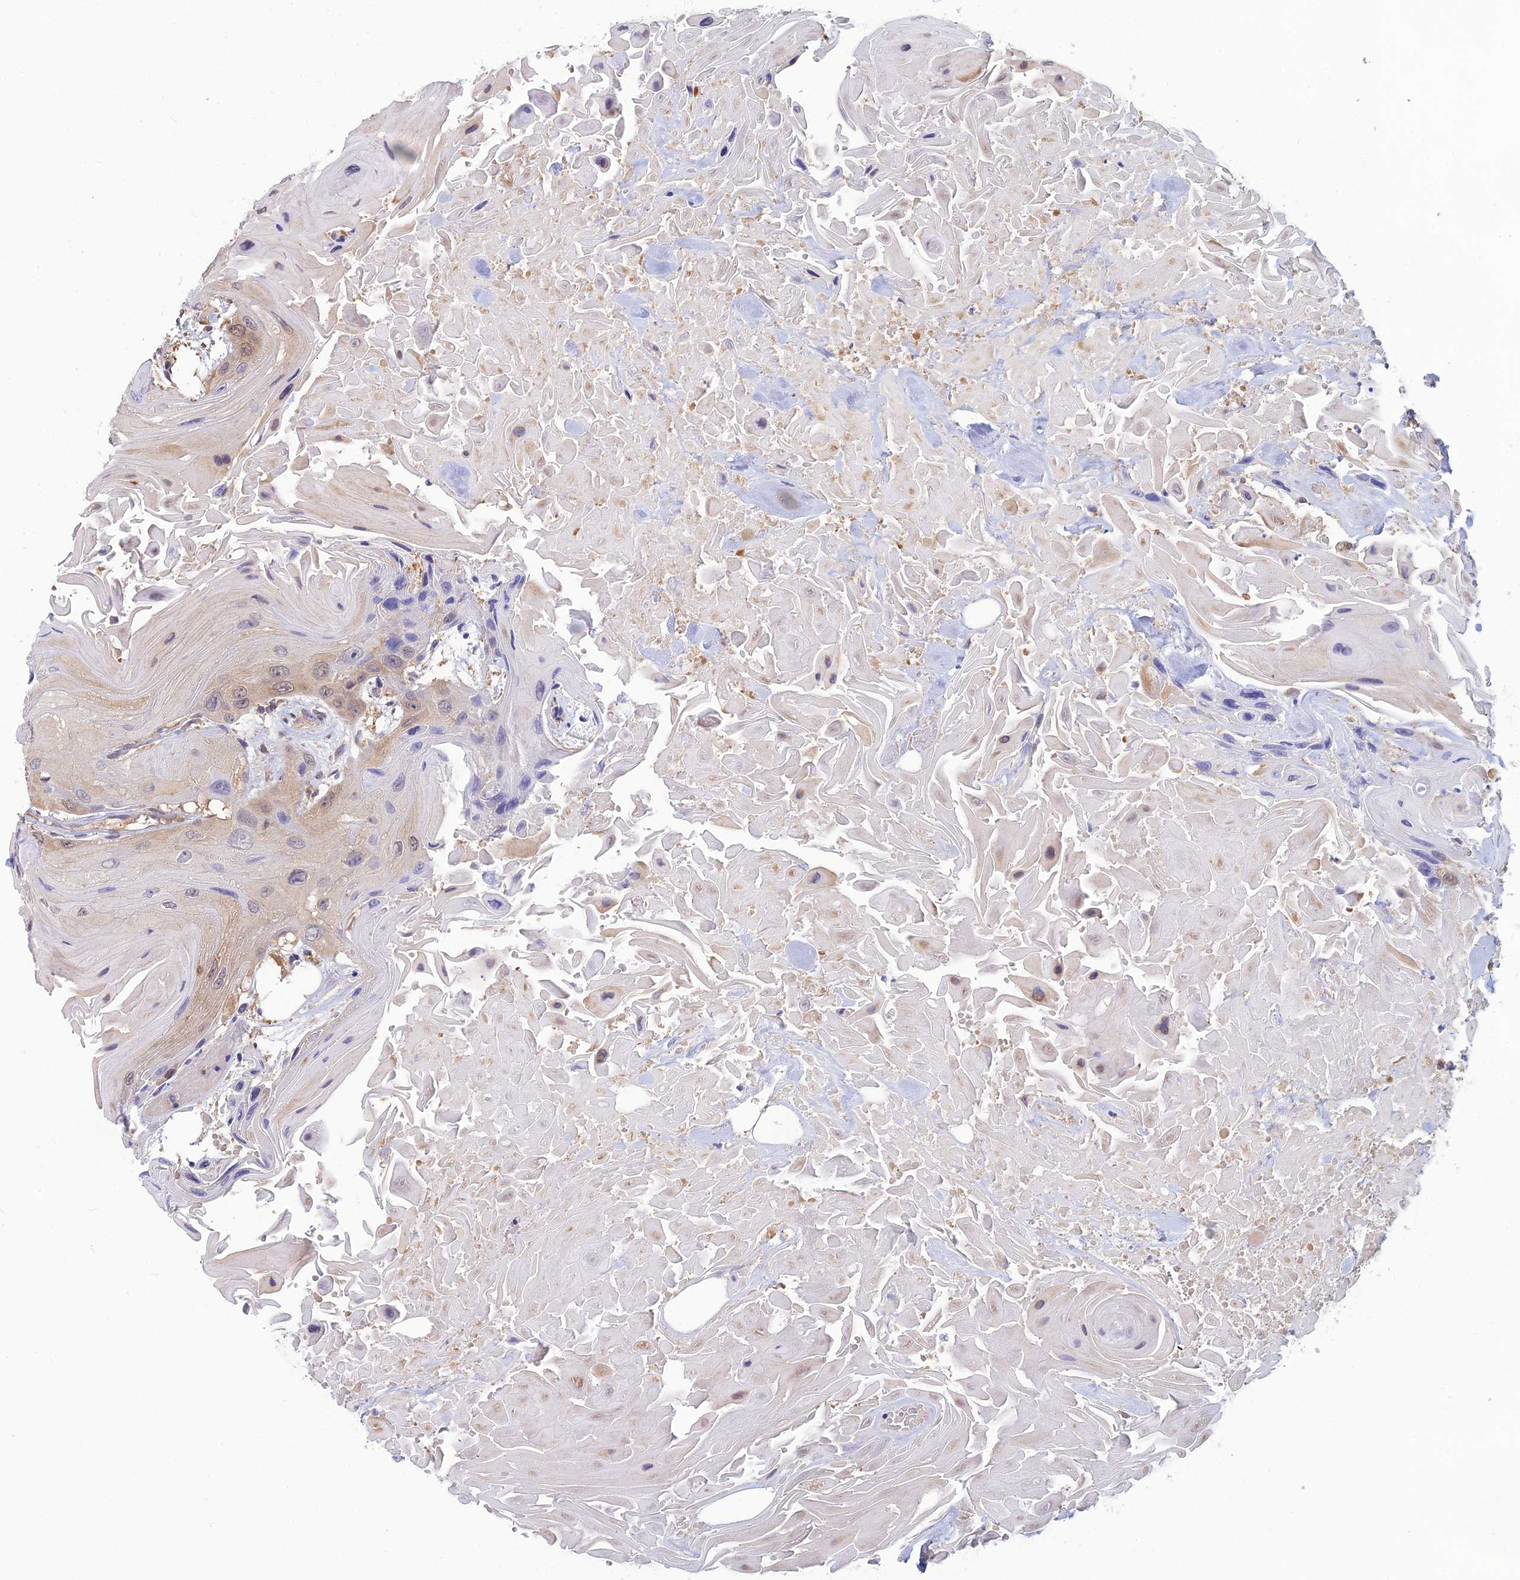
{"staining": {"intensity": "weak", "quantity": "25%-75%", "location": "nuclear"}, "tissue": "head and neck cancer", "cell_type": "Tumor cells", "image_type": "cancer", "snomed": [{"axis": "morphology", "description": "Squamous cell carcinoma, NOS"}, {"axis": "topography", "description": "Head-Neck"}], "caption": "Immunohistochemistry (IHC) histopathology image of neoplastic tissue: head and neck cancer (squamous cell carcinoma) stained using immunohistochemistry shows low levels of weak protein expression localized specifically in the nuclear of tumor cells, appearing as a nuclear brown color.", "gene": "HINT1", "patient": {"sex": "male", "age": 81}}